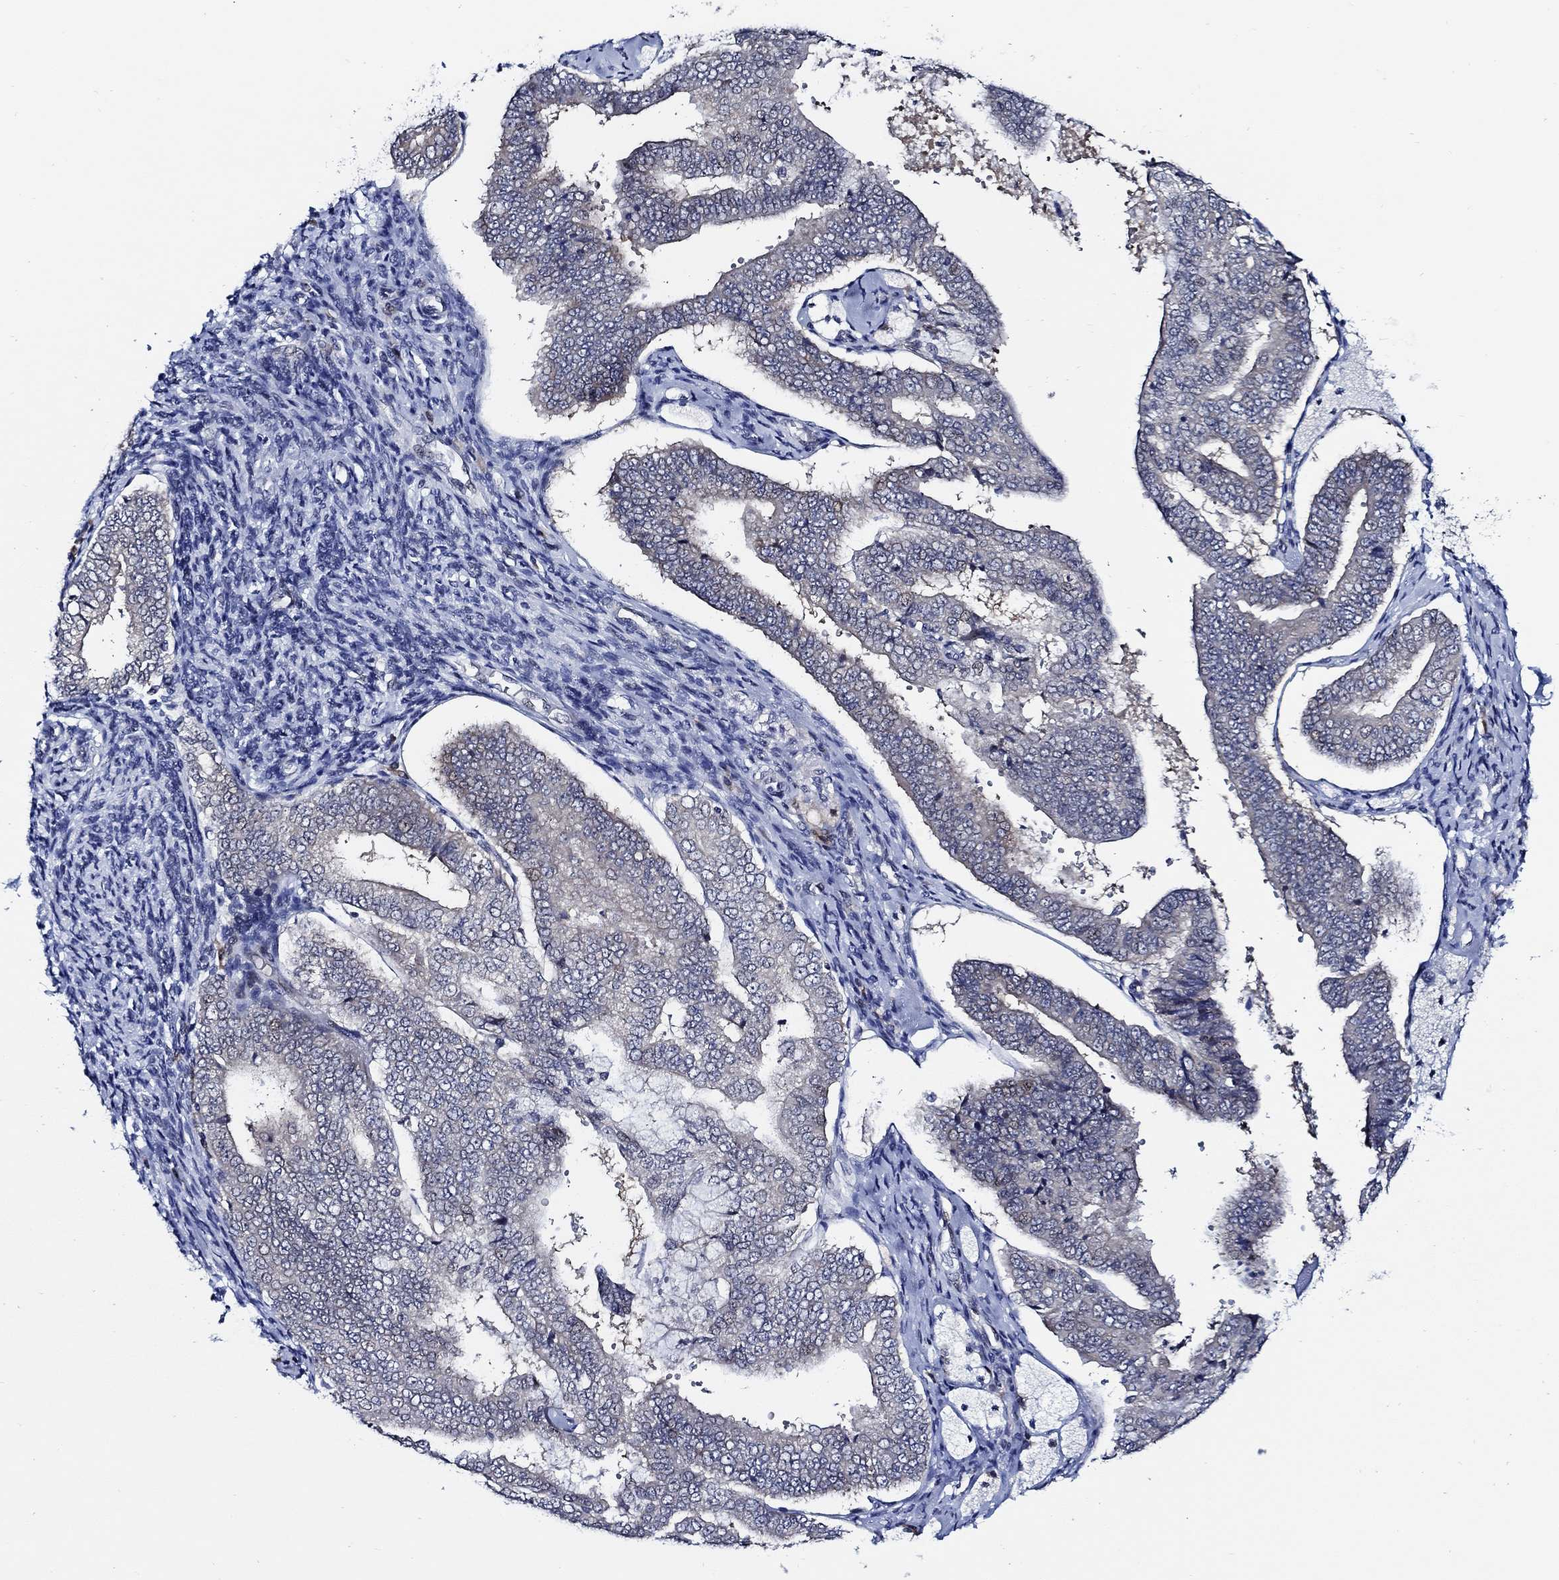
{"staining": {"intensity": "moderate", "quantity": "<25%", "location": "cytoplasmic/membranous"}, "tissue": "endometrial cancer", "cell_type": "Tumor cells", "image_type": "cancer", "snomed": [{"axis": "morphology", "description": "Adenocarcinoma, NOS"}, {"axis": "topography", "description": "Endometrium"}], "caption": "Brown immunohistochemical staining in endometrial adenocarcinoma shows moderate cytoplasmic/membranous positivity in about <25% of tumor cells.", "gene": "C8orf48", "patient": {"sex": "female", "age": 63}}